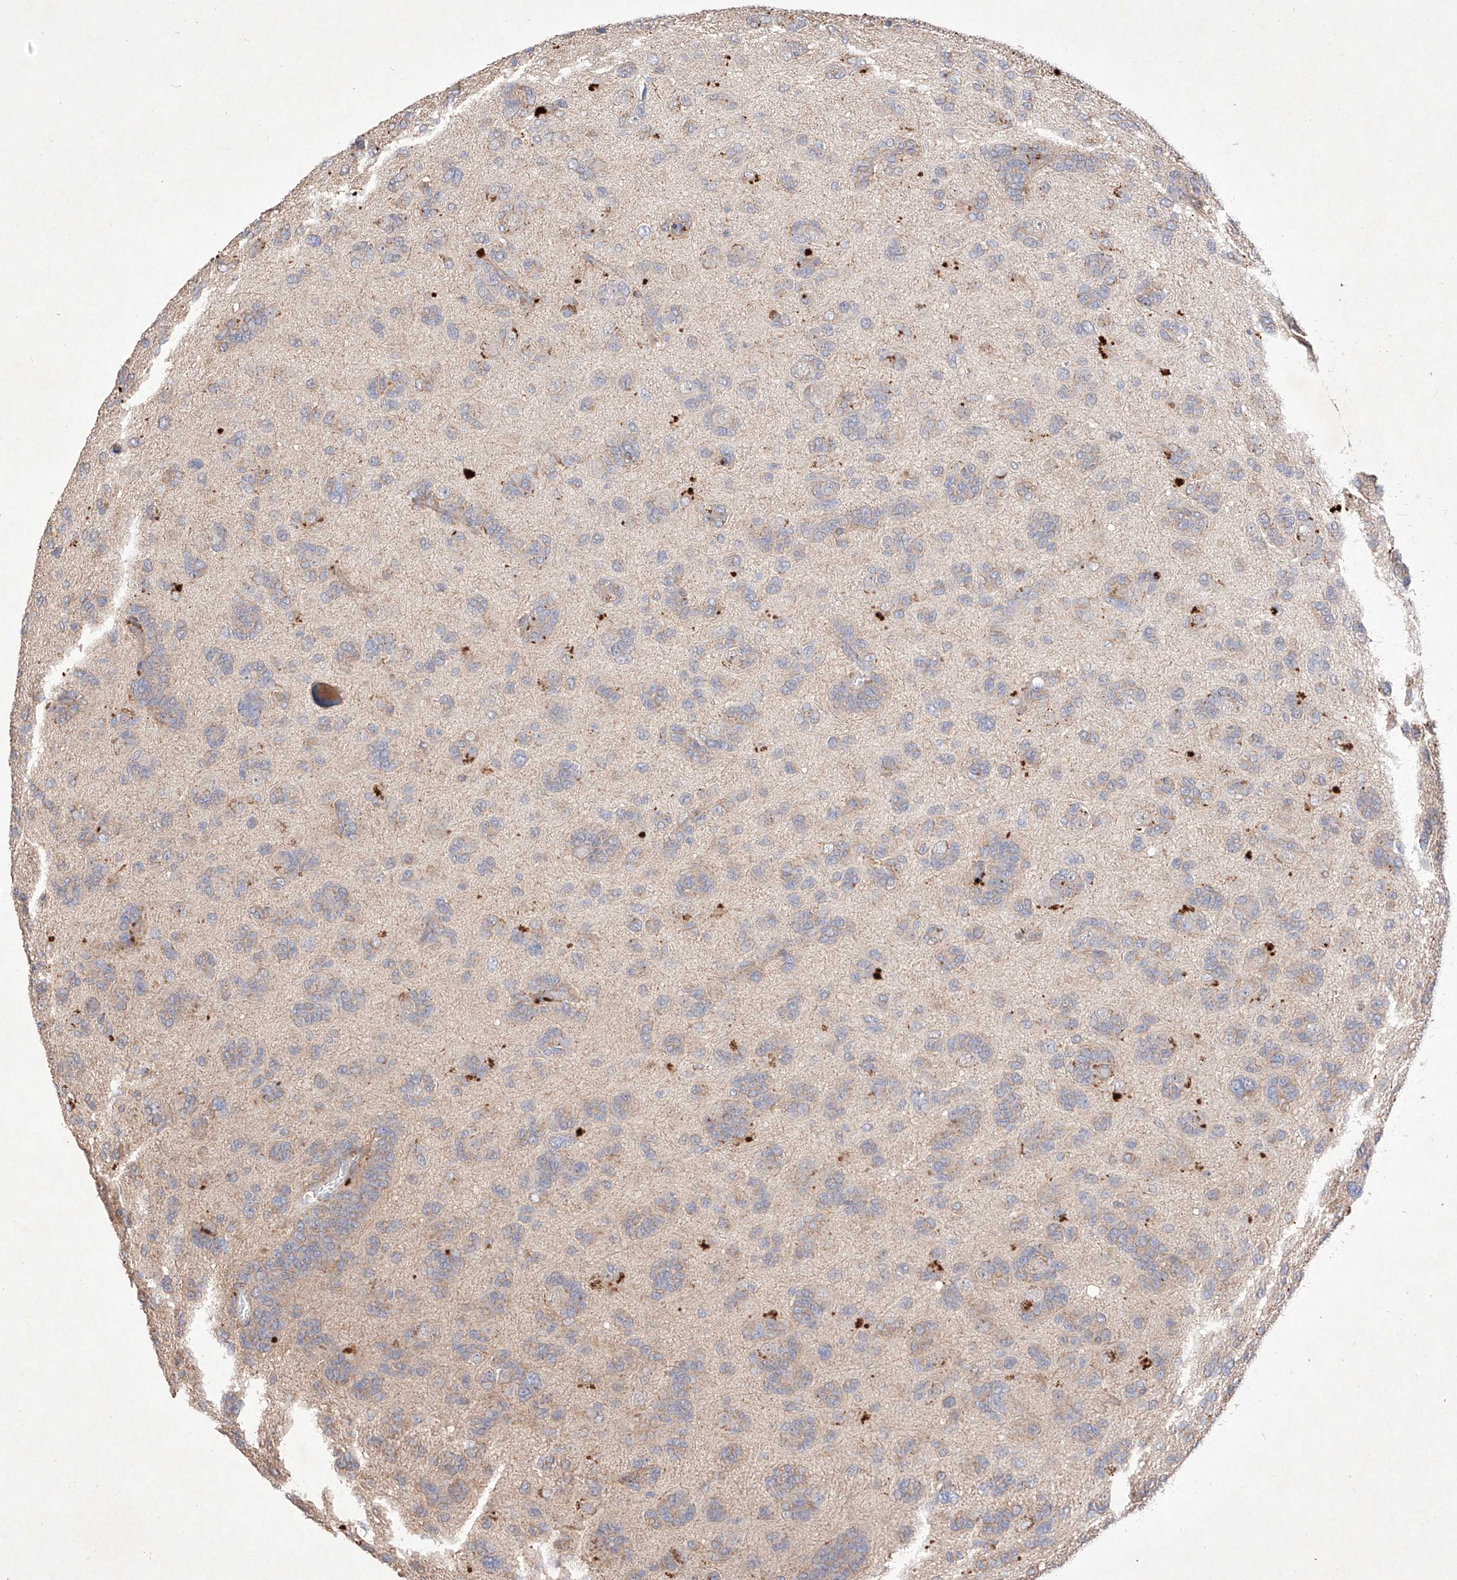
{"staining": {"intensity": "negative", "quantity": "none", "location": "none"}, "tissue": "glioma", "cell_type": "Tumor cells", "image_type": "cancer", "snomed": [{"axis": "morphology", "description": "Glioma, malignant, High grade"}, {"axis": "topography", "description": "Brain"}], "caption": "Micrograph shows no significant protein expression in tumor cells of glioma.", "gene": "C6orf62", "patient": {"sex": "female", "age": 59}}